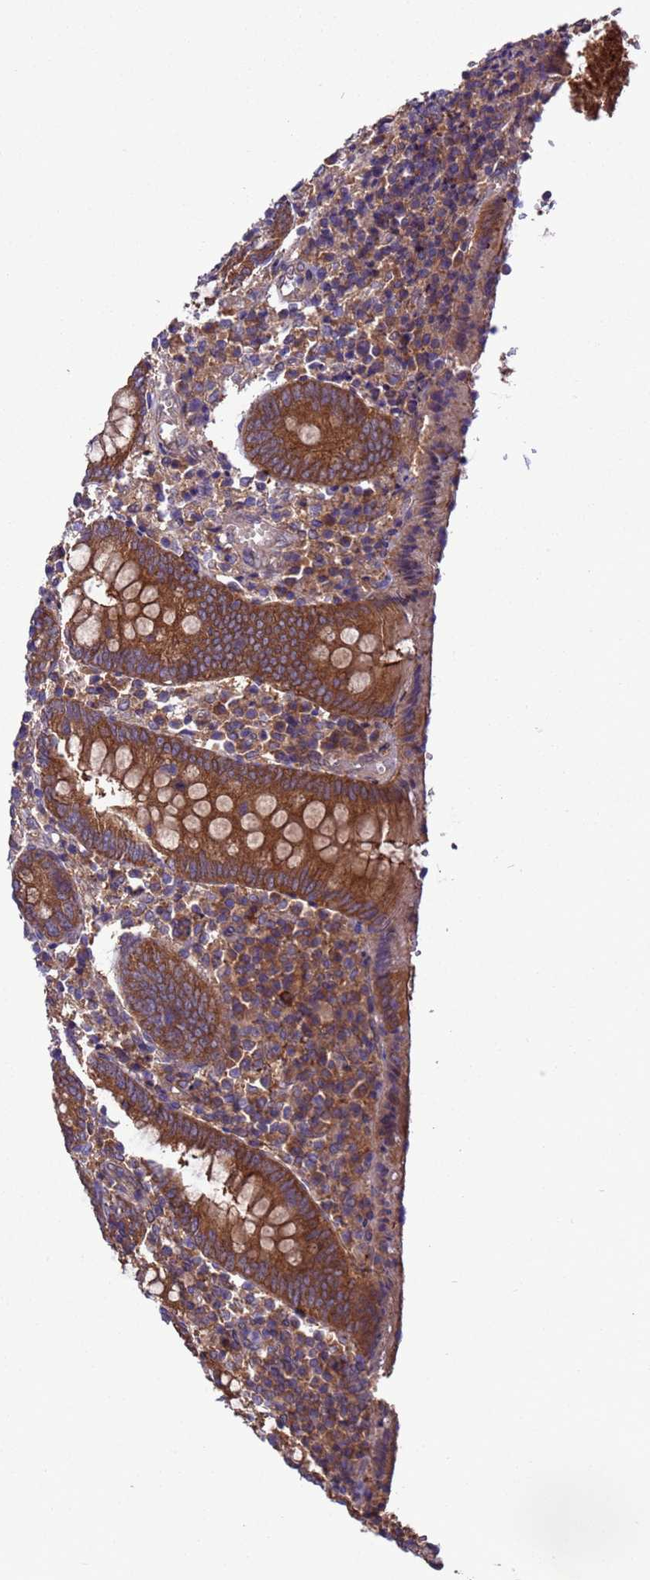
{"staining": {"intensity": "strong", "quantity": ">75%", "location": "cytoplasmic/membranous"}, "tissue": "appendix", "cell_type": "Glandular cells", "image_type": "normal", "snomed": [{"axis": "morphology", "description": "Normal tissue, NOS"}, {"axis": "topography", "description": "Appendix"}], "caption": "A high-resolution micrograph shows immunohistochemistry staining of normal appendix, which reveals strong cytoplasmic/membranous positivity in approximately >75% of glandular cells.", "gene": "ARHGAP12", "patient": {"sex": "female", "age": 17}}